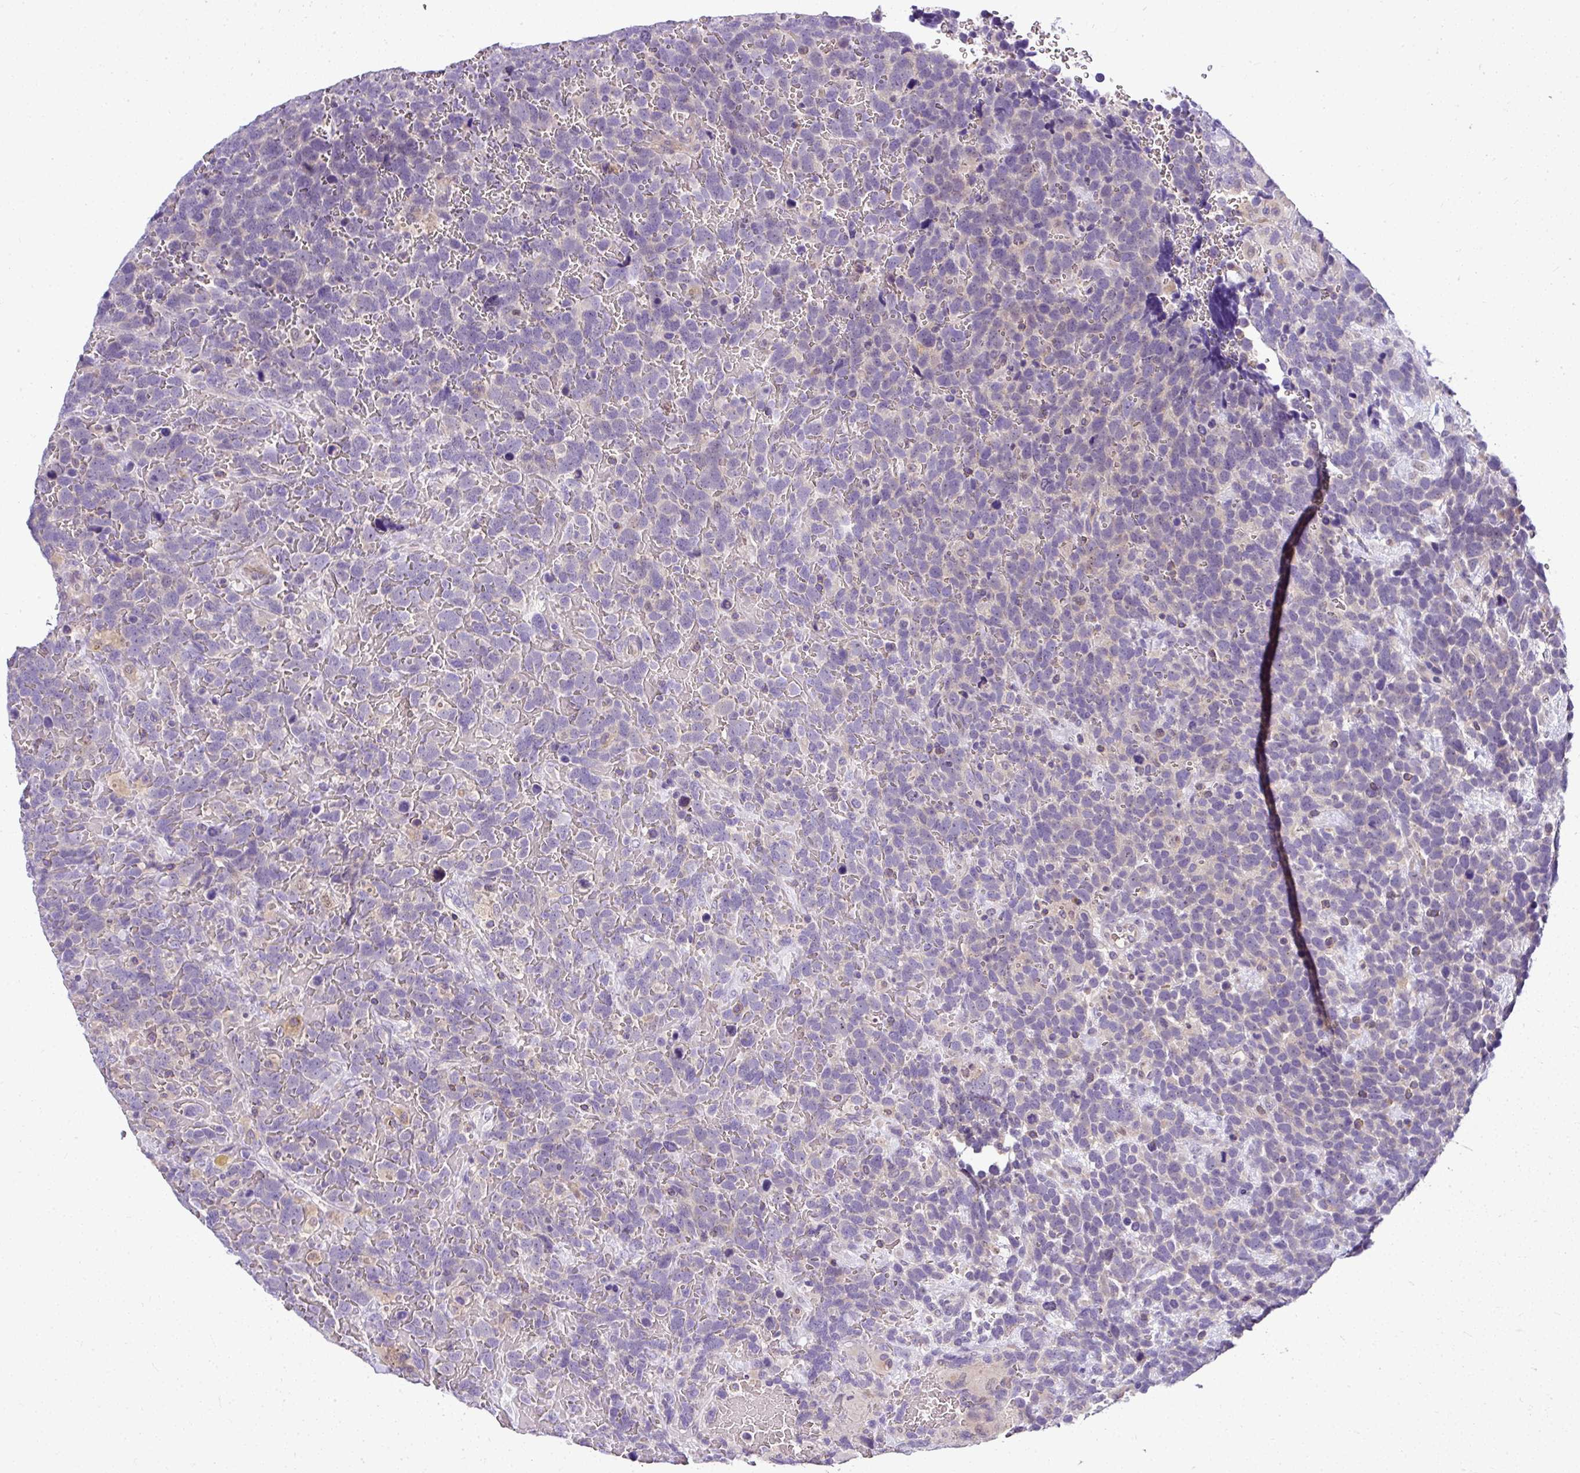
{"staining": {"intensity": "negative", "quantity": "none", "location": "none"}, "tissue": "urothelial cancer", "cell_type": "Tumor cells", "image_type": "cancer", "snomed": [{"axis": "morphology", "description": "Urothelial carcinoma, High grade"}, {"axis": "topography", "description": "Urinary bladder"}], "caption": "Human urothelial cancer stained for a protein using IHC exhibits no staining in tumor cells.", "gene": "DEPDC5", "patient": {"sex": "female", "age": 82}}